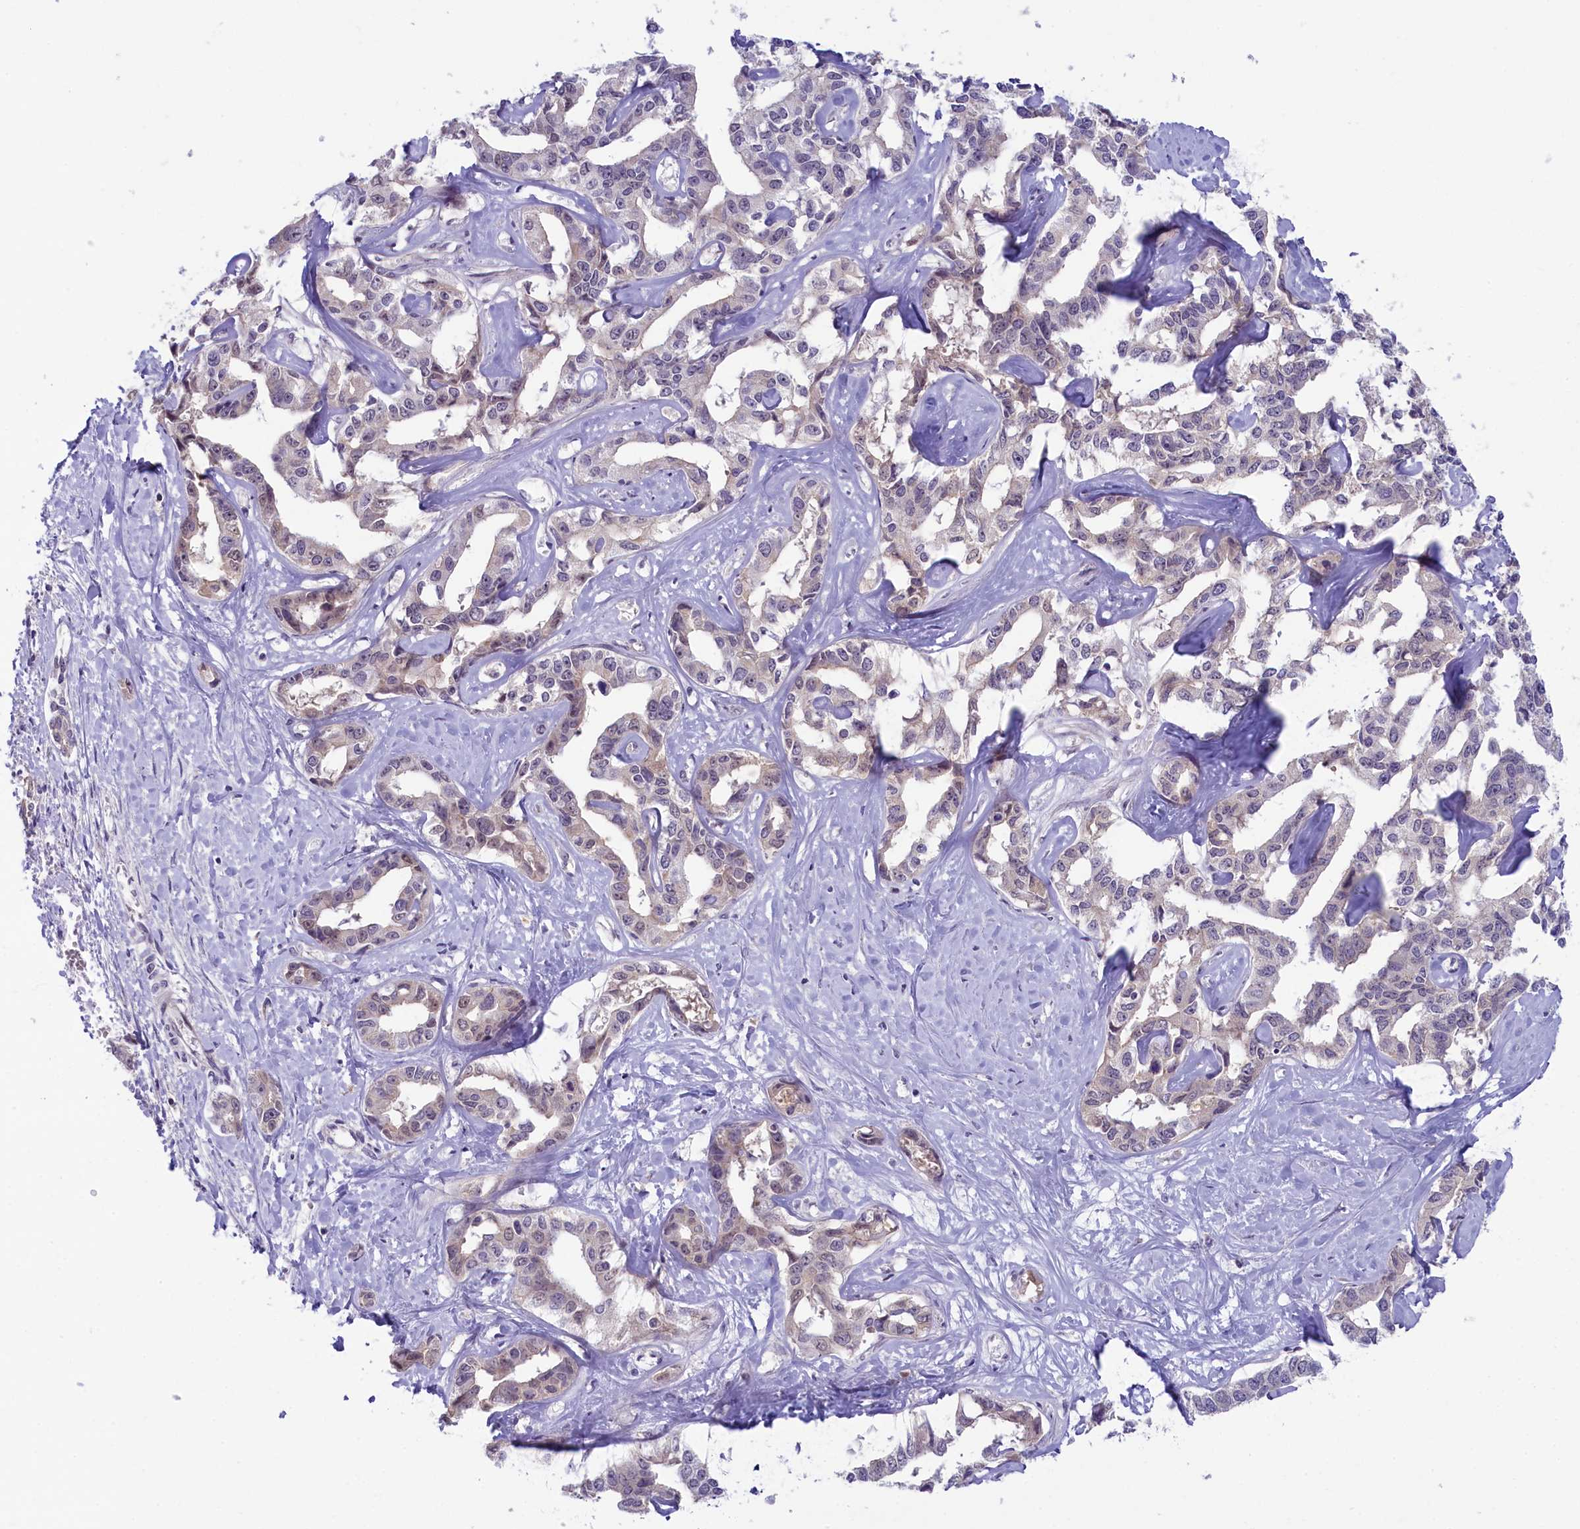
{"staining": {"intensity": "weak", "quantity": "<25%", "location": "cytoplasmic/membranous"}, "tissue": "liver cancer", "cell_type": "Tumor cells", "image_type": "cancer", "snomed": [{"axis": "morphology", "description": "Cholangiocarcinoma"}, {"axis": "topography", "description": "Liver"}], "caption": "Immunohistochemical staining of human liver cancer shows no significant staining in tumor cells. Nuclei are stained in blue.", "gene": "CRAMP1", "patient": {"sex": "male", "age": 59}}